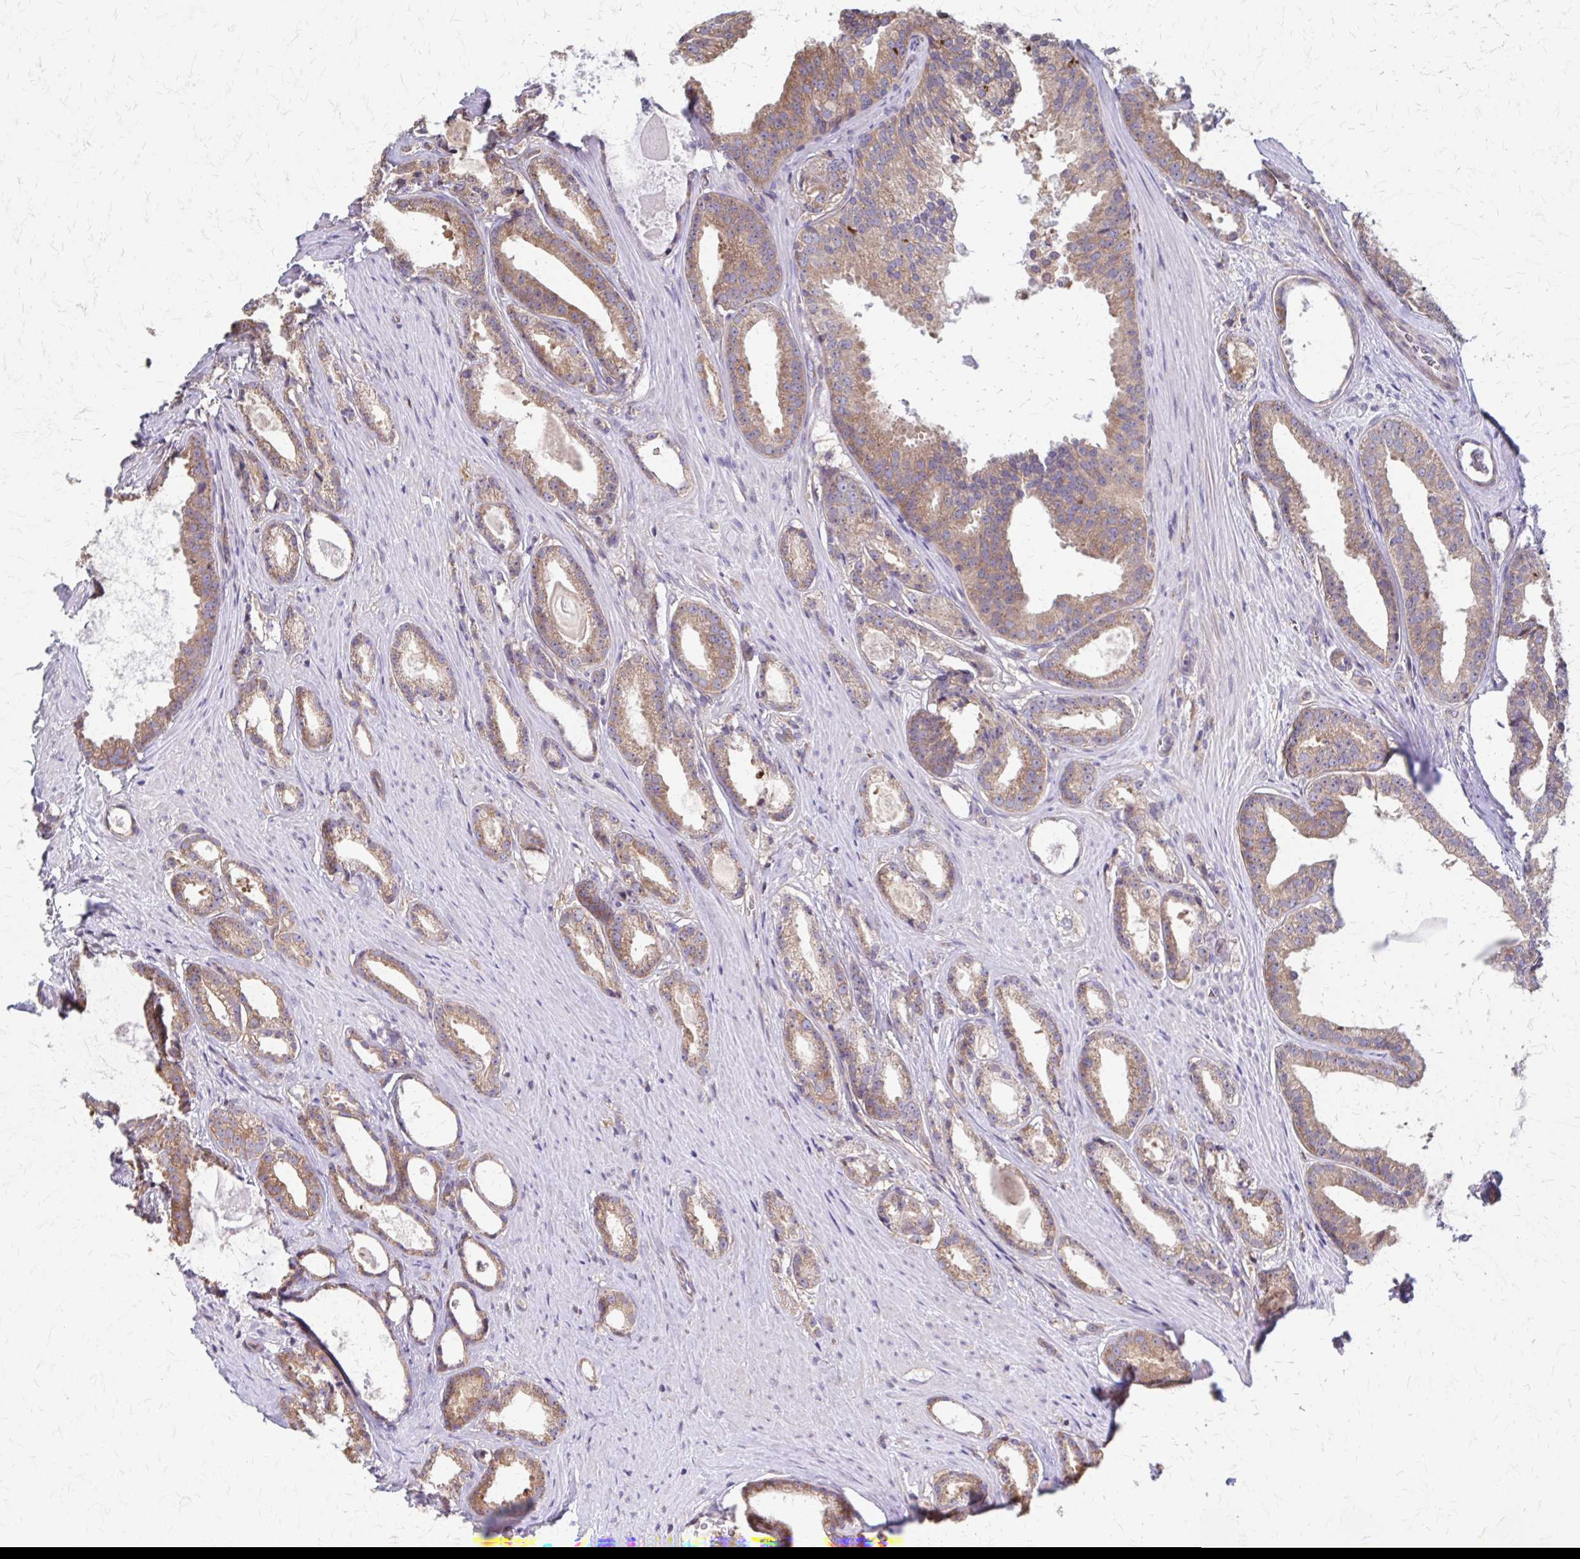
{"staining": {"intensity": "moderate", "quantity": ">75%", "location": "cytoplasmic/membranous"}, "tissue": "prostate cancer", "cell_type": "Tumor cells", "image_type": "cancer", "snomed": [{"axis": "morphology", "description": "Adenocarcinoma, Low grade"}, {"axis": "topography", "description": "Prostate"}], "caption": "Immunohistochemistry (IHC) image of human prostate cancer (adenocarcinoma (low-grade)) stained for a protein (brown), which shows medium levels of moderate cytoplasmic/membranous staining in about >75% of tumor cells.", "gene": "EEF2", "patient": {"sex": "male", "age": 65}}